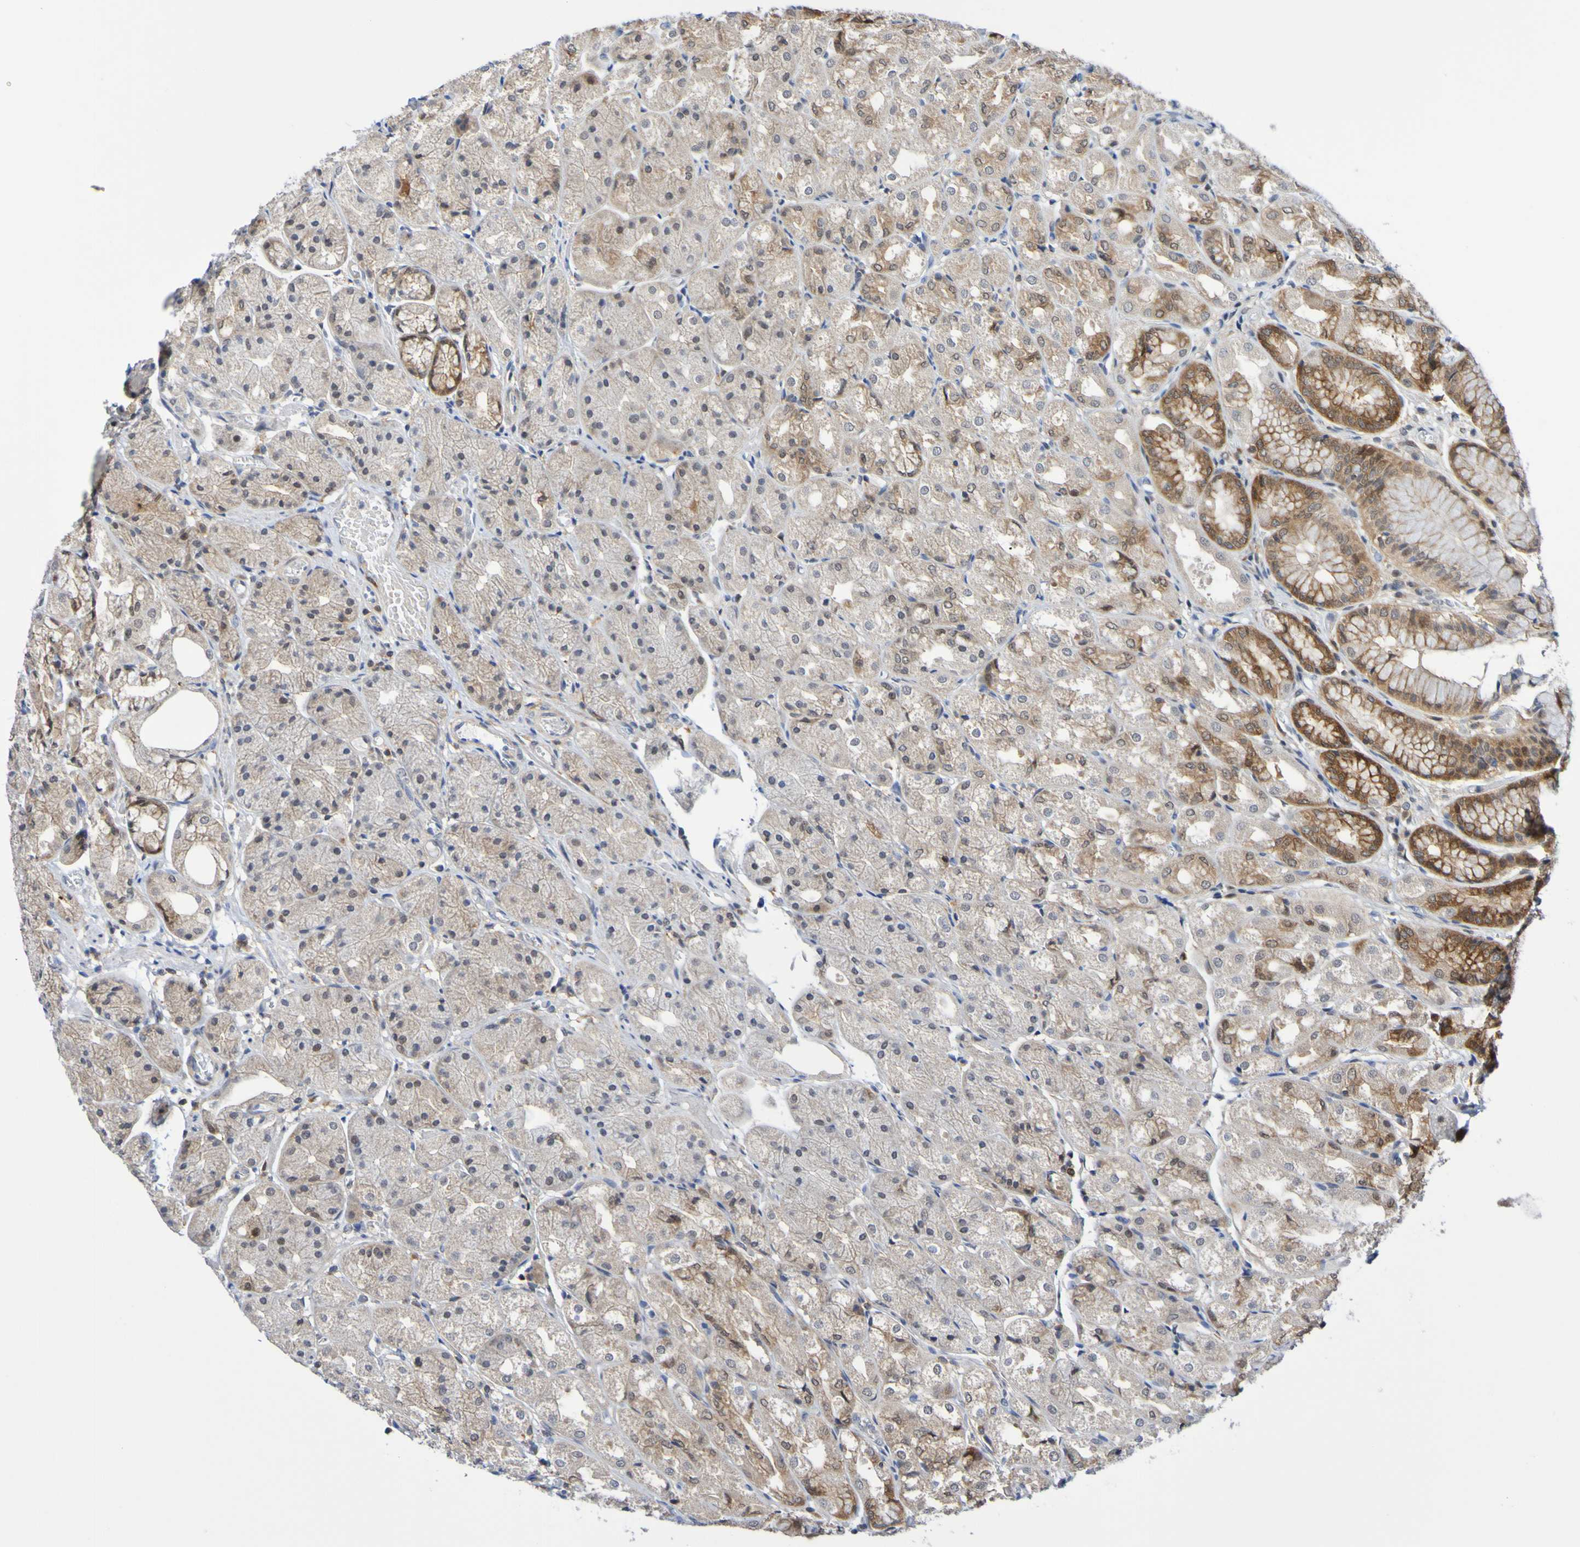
{"staining": {"intensity": "strong", "quantity": "25%-75%", "location": "cytoplasmic/membranous"}, "tissue": "stomach", "cell_type": "Glandular cells", "image_type": "normal", "snomed": [{"axis": "morphology", "description": "Normal tissue, NOS"}, {"axis": "topography", "description": "Stomach, upper"}], "caption": "This is a photomicrograph of immunohistochemistry (IHC) staining of benign stomach, which shows strong positivity in the cytoplasmic/membranous of glandular cells.", "gene": "ATIC", "patient": {"sex": "male", "age": 72}}